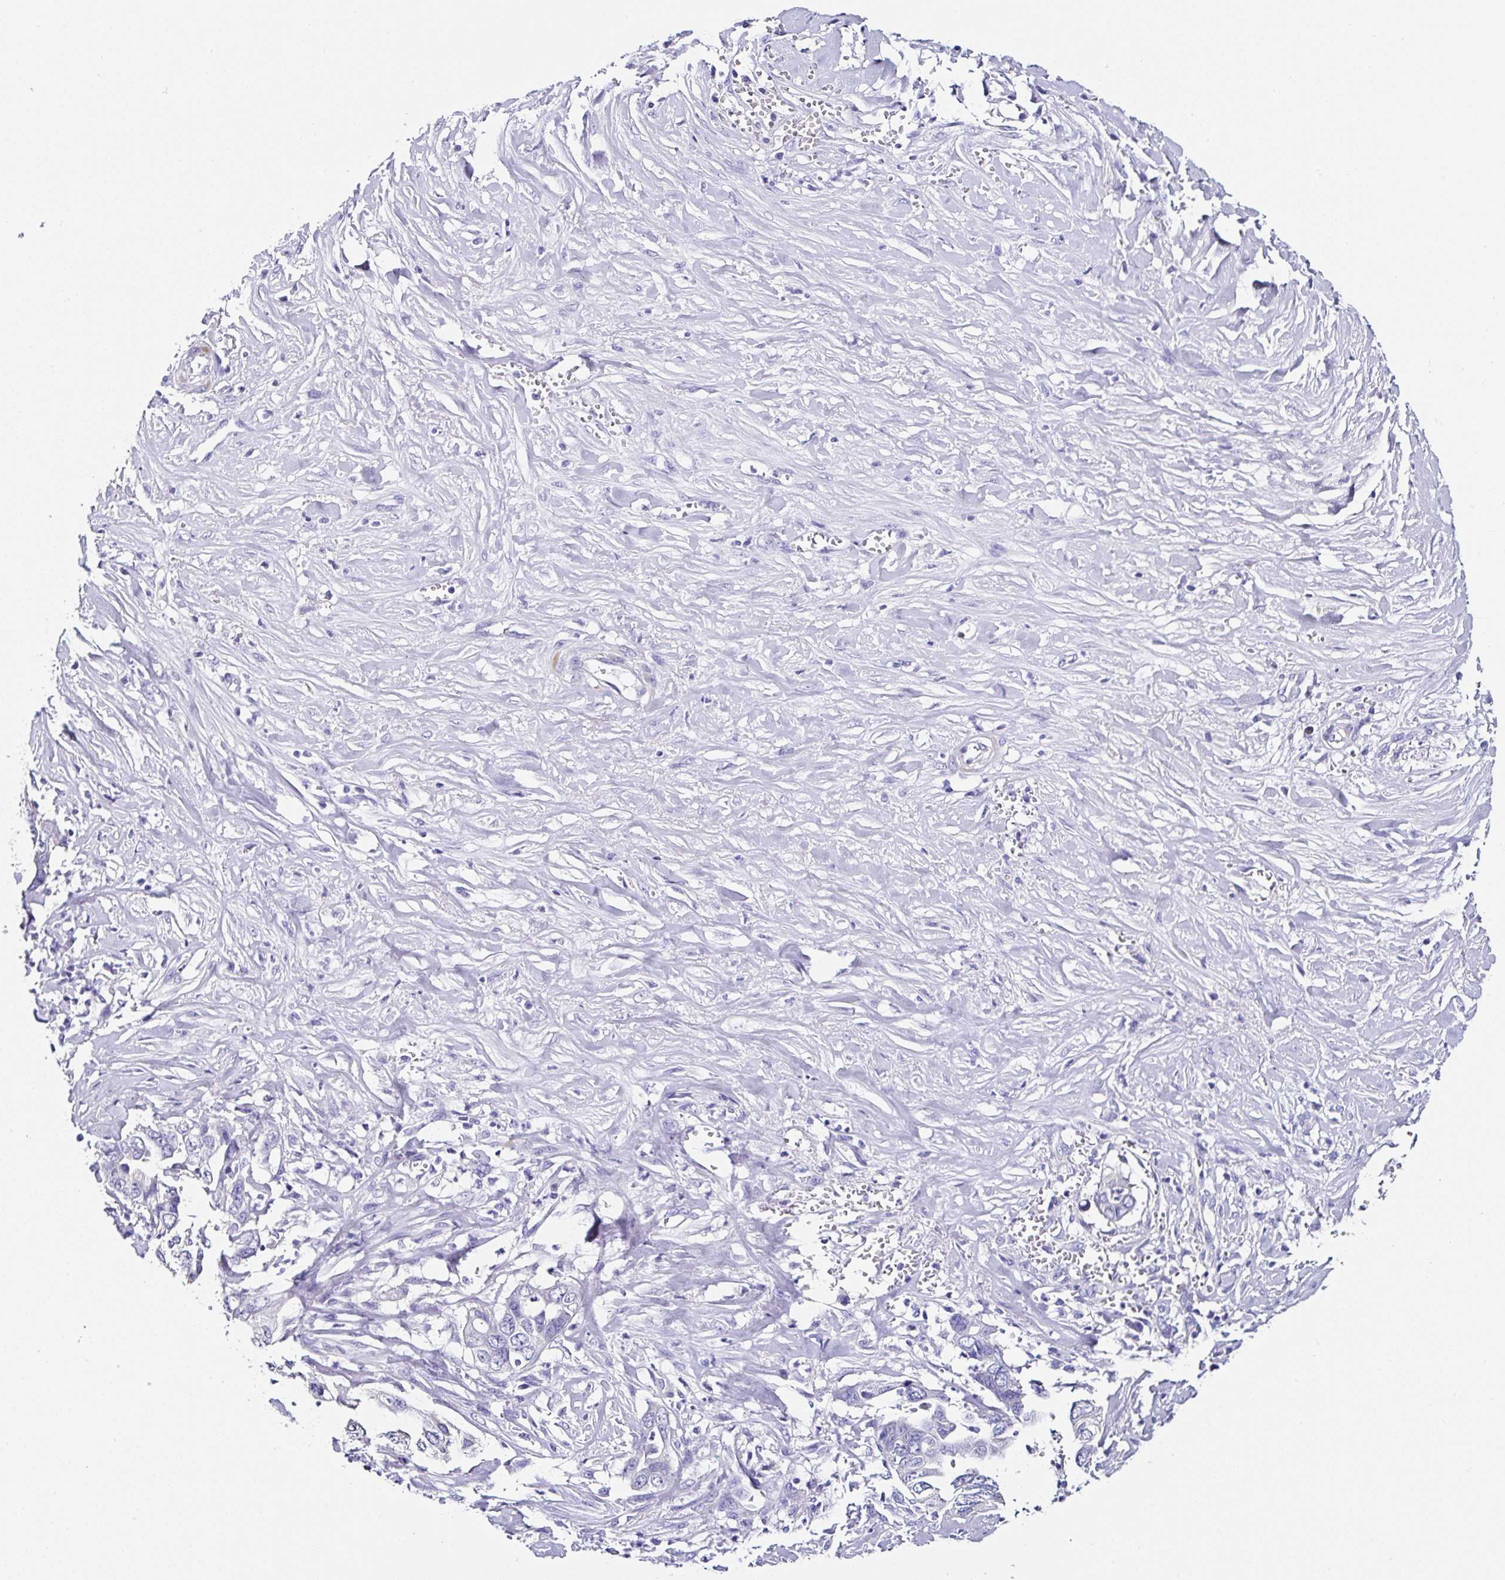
{"staining": {"intensity": "negative", "quantity": "none", "location": "none"}, "tissue": "liver cancer", "cell_type": "Tumor cells", "image_type": "cancer", "snomed": [{"axis": "morphology", "description": "Cholangiocarcinoma"}, {"axis": "topography", "description": "Liver"}], "caption": "Protein analysis of cholangiocarcinoma (liver) exhibits no significant positivity in tumor cells.", "gene": "TMPRSS11E", "patient": {"sex": "female", "age": 79}}